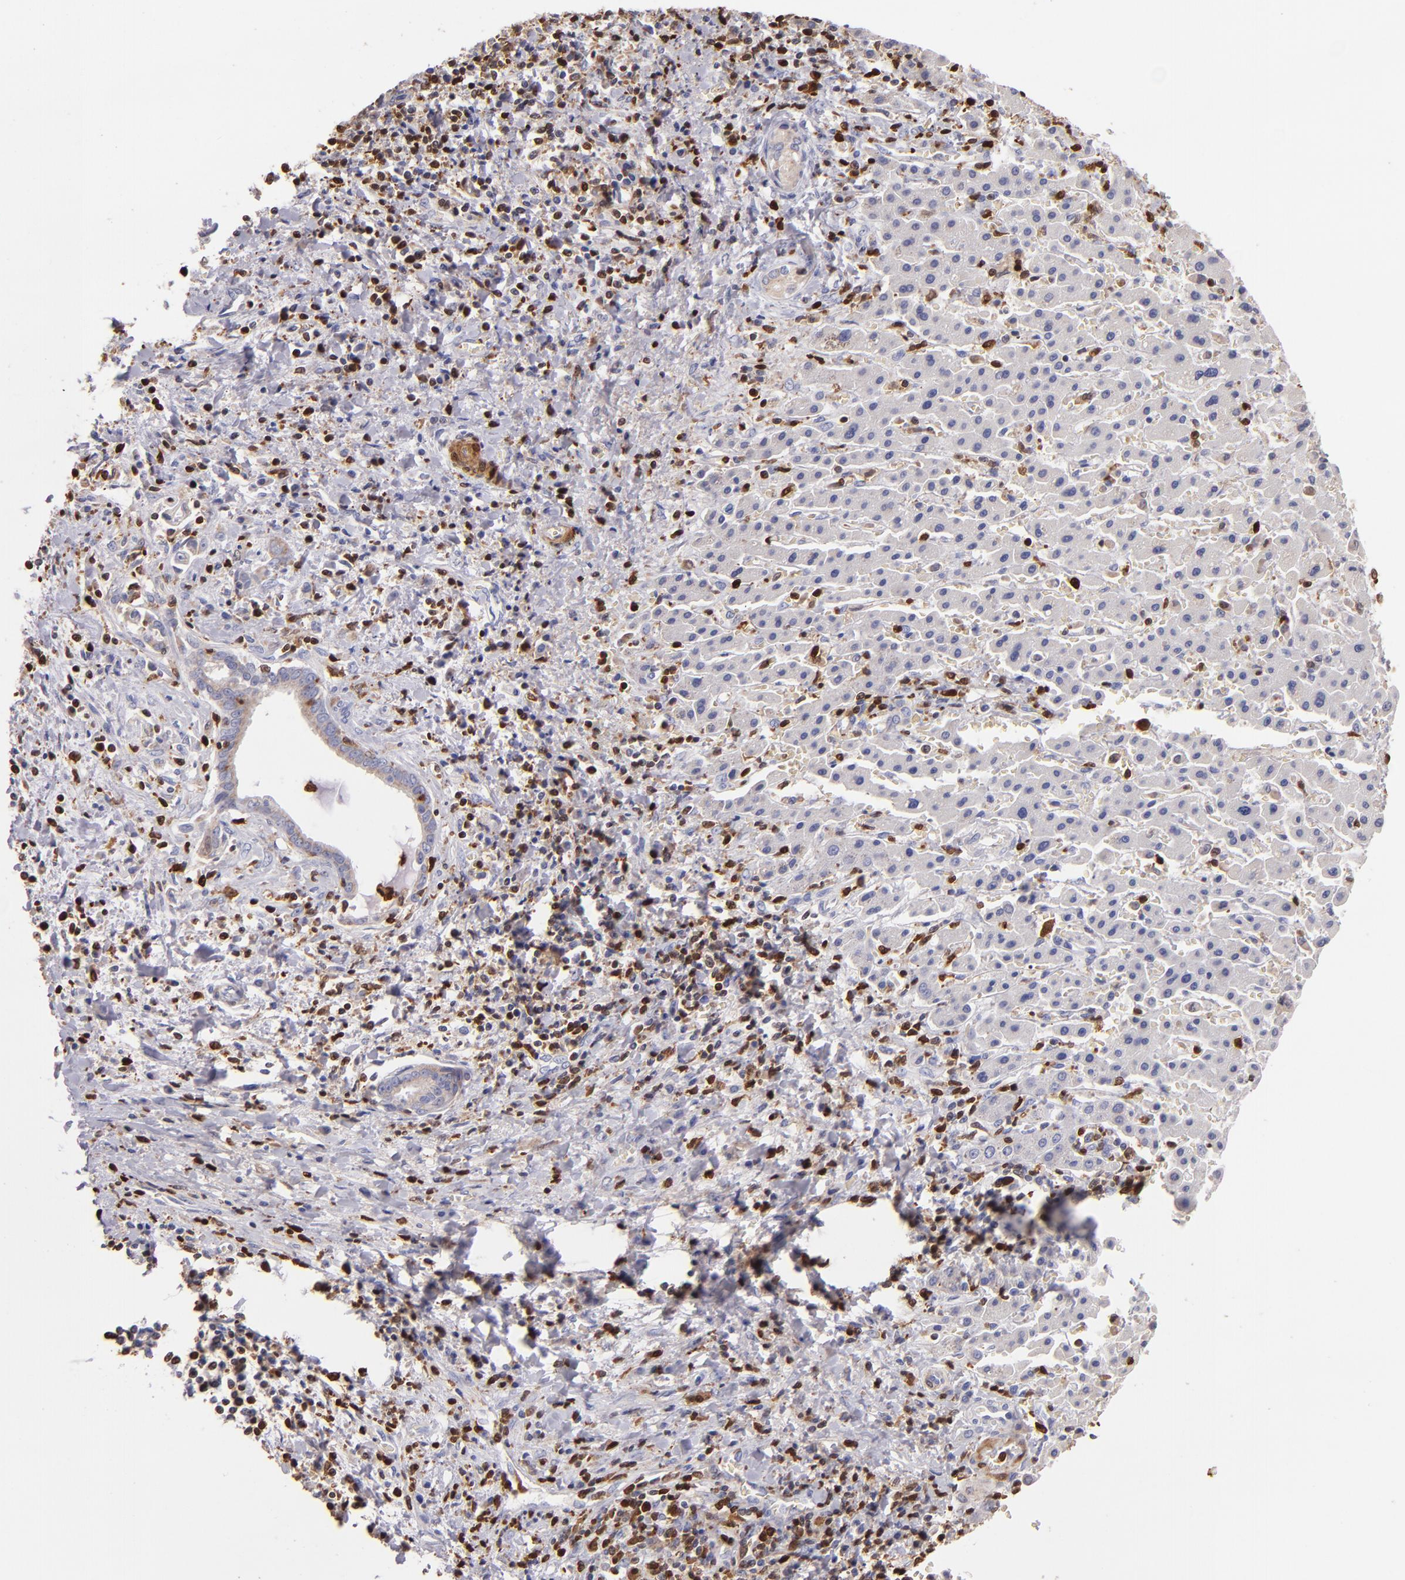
{"staining": {"intensity": "negative", "quantity": "none", "location": "none"}, "tissue": "liver cancer", "cell_type": "Tumor cells", "image_type": "cancer", "snomed": [{"axis": "morphology", "description": "Cholangiocarcinoma"}, {"axis": "topography", "description": "Liver"}], "caption": "Histopathology image shows no significant protein expression in tumor cells of liver cancer.", "gene": "S100A4", "patient": {"sex": "male", "age": 57}}